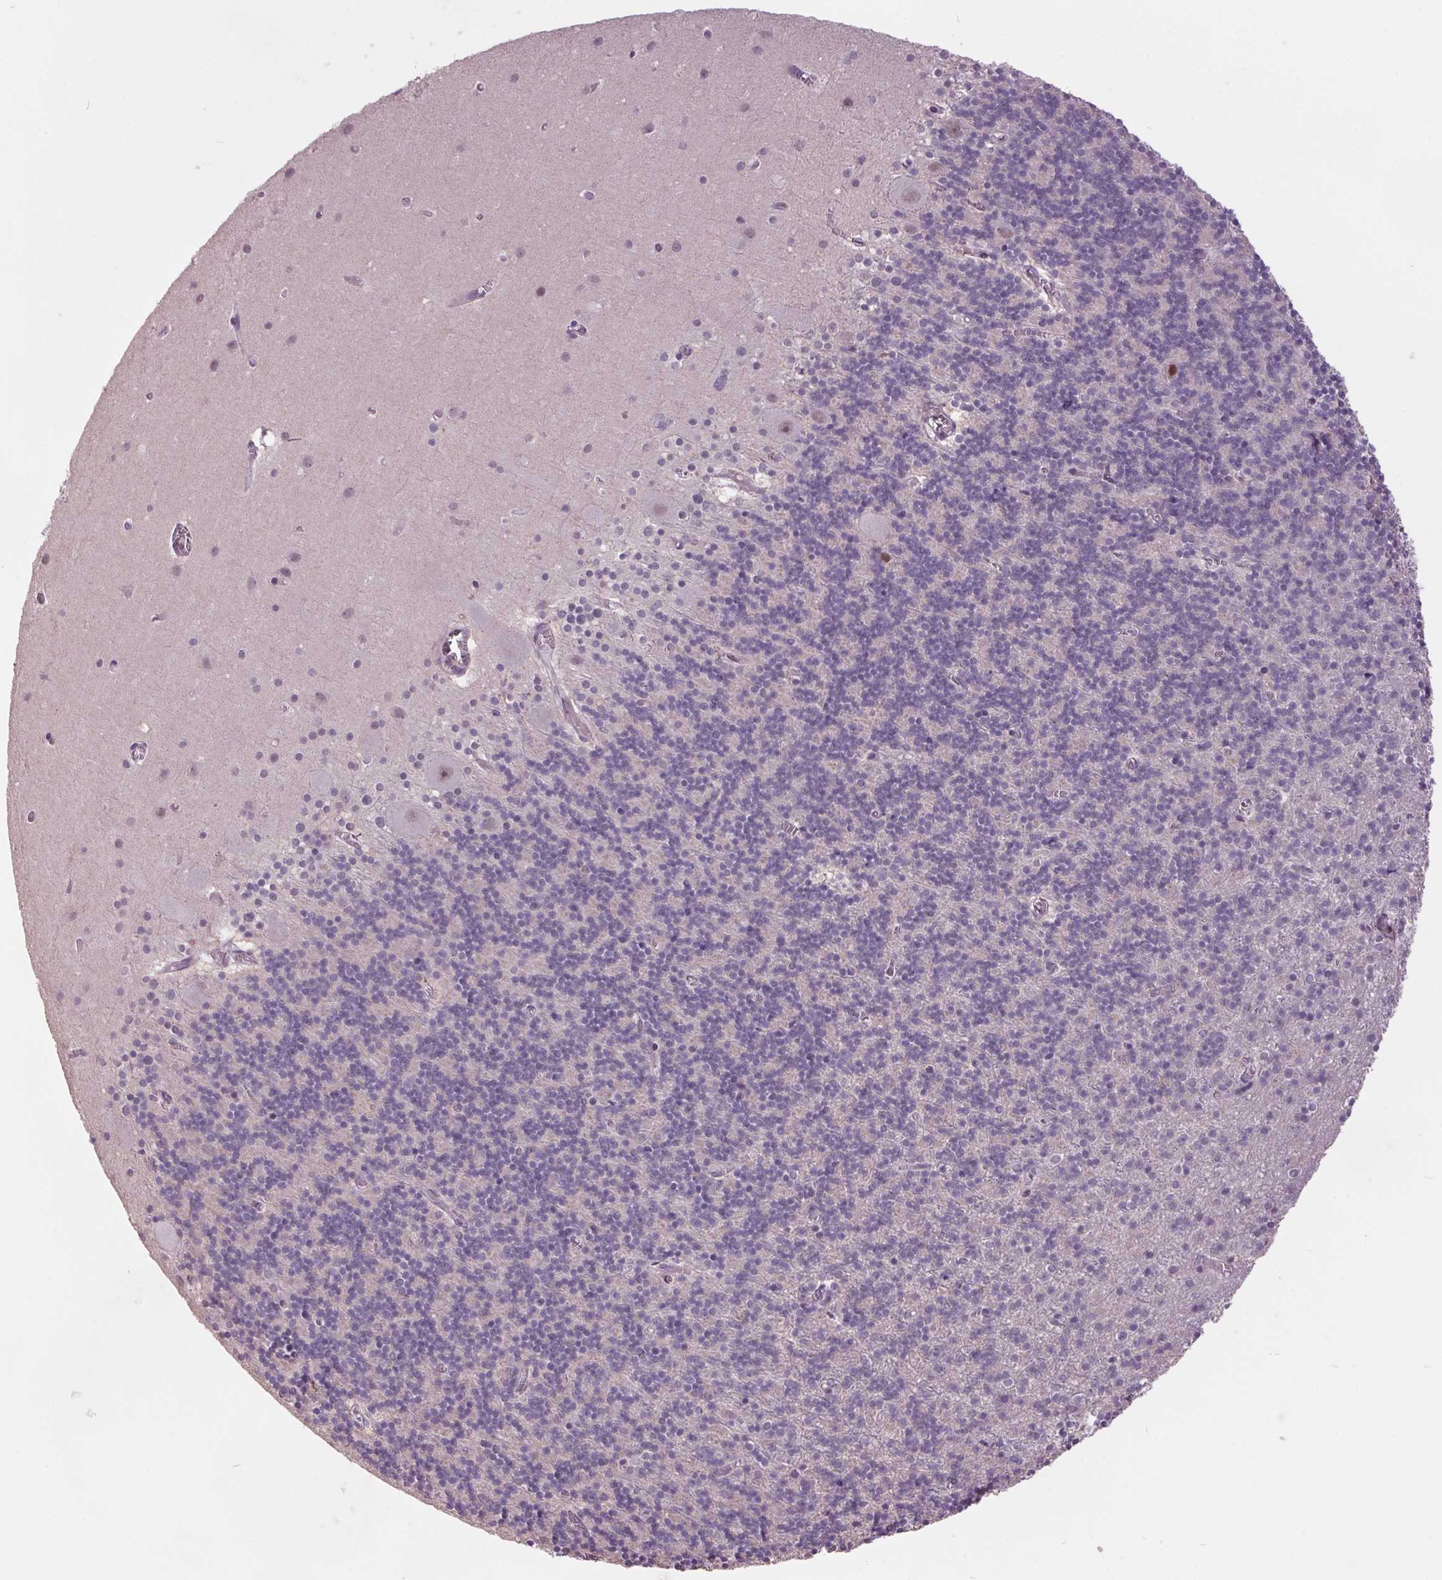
{"staining": {"intensity": "negative", "quantity": "none", "location": "none"}, "tissue": "cerebellum", "cell_type": "Cells in granular layer", "image_type": "normal", "snomed": [{"axis": "morphology", "description": "Normal tissue, NOS"}, {"axis": "topography", "description": "Cerebellum"}], "caption": "This is an IHC histopathology image of benign cerebellum. There is no expression in cells in granular layer.", "gene": "C2orf16", "patient": {"sex": "male", "age": 70}}